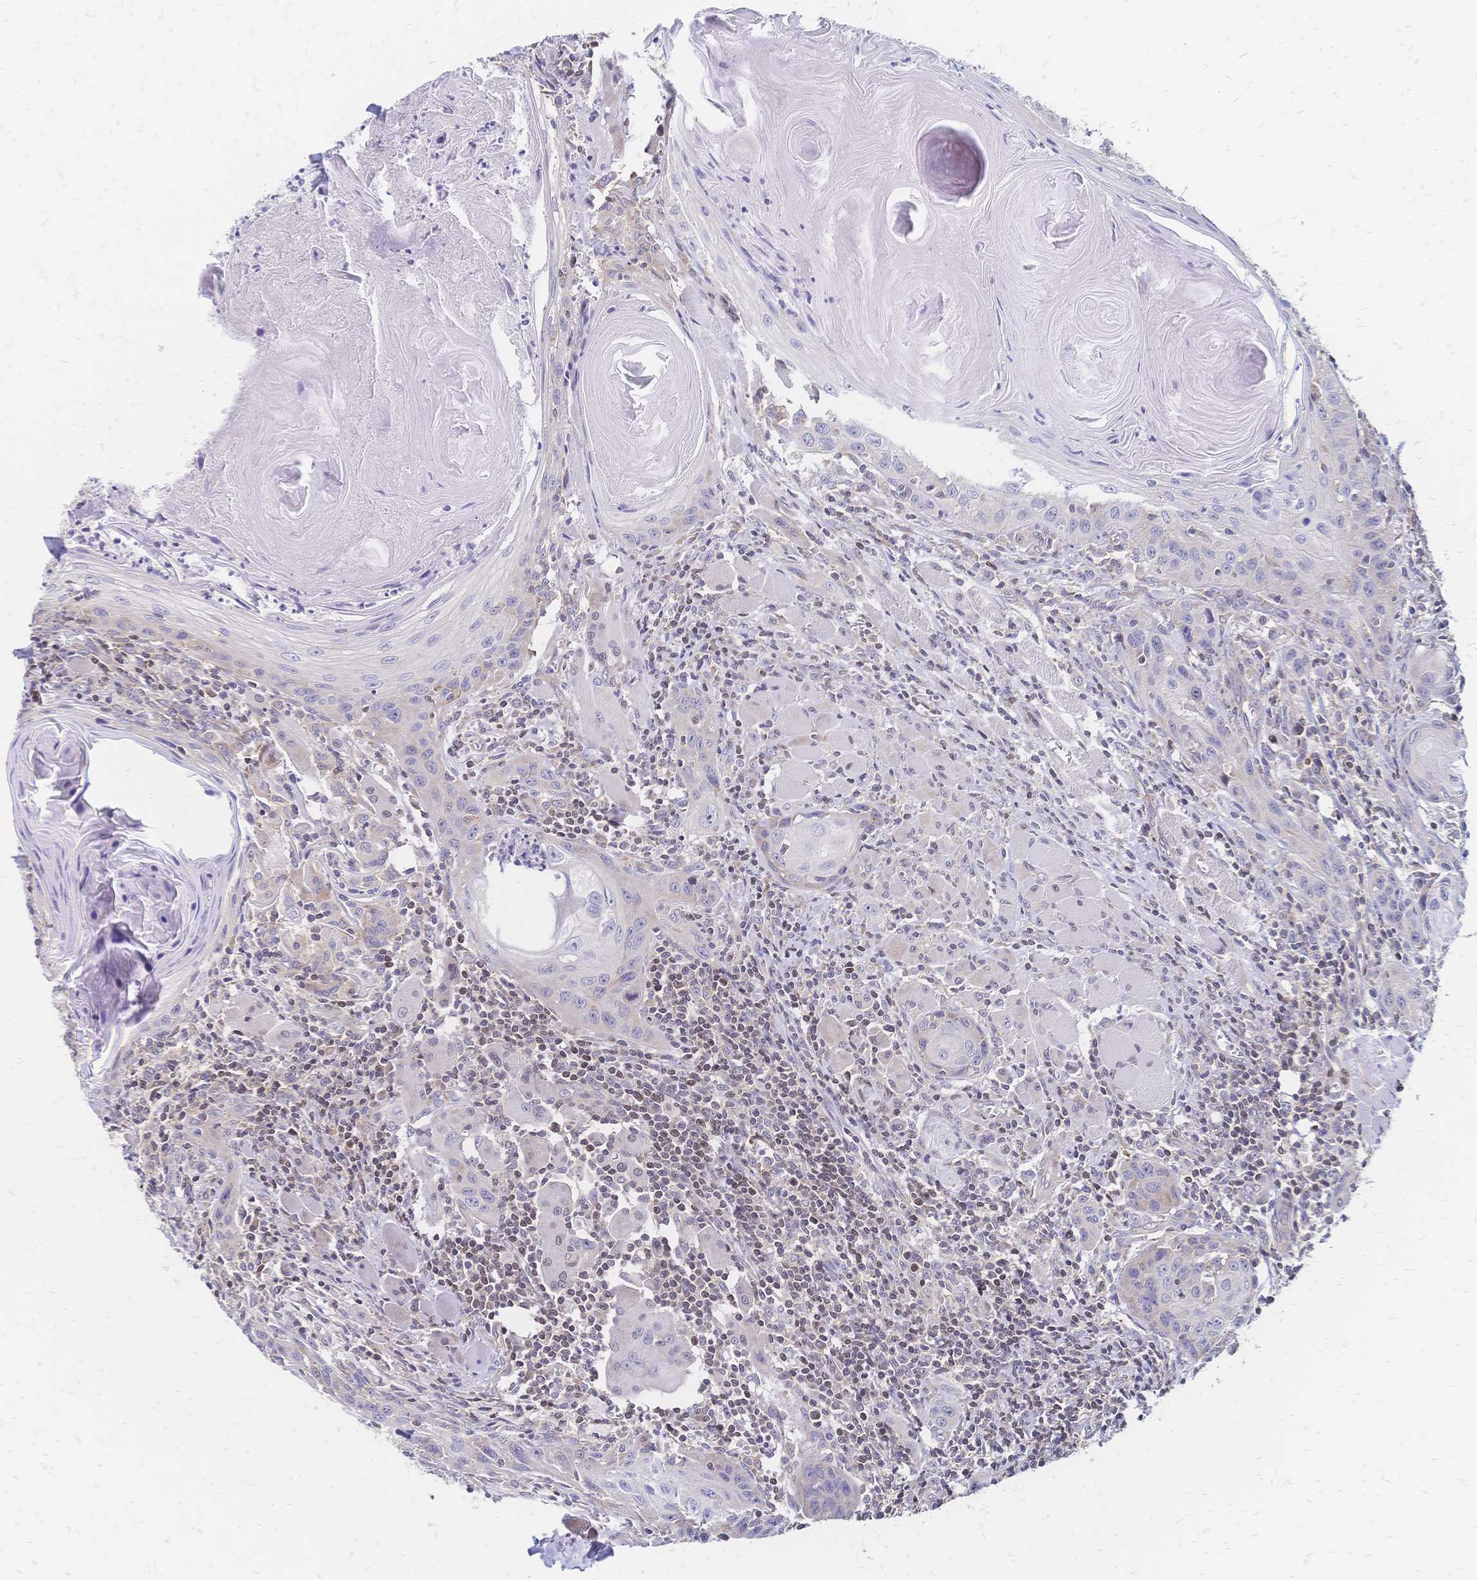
{"staining": {"intensity": "negative", "quantity": "none", "location": "none"}, "tissue": "head and neck cancer", "cell_type": "Tumor cells", "image_type": "cancer", "snomed": [{"axis": "morphology", "description": "Squamous cell carcinoma, NOS"}, {"axis": "topography", "description": "Oral tissue"}, {"axis": "topography", "description": "Head-Neck"}], "caption": "Micrograph shows no significant protein expression in tumor cells of head and neck cancer (squamous cell carcinoma). Nuclei are stained in blue.", "gene": "CBX7", "patient": {"sex": "male", "age": 58}}